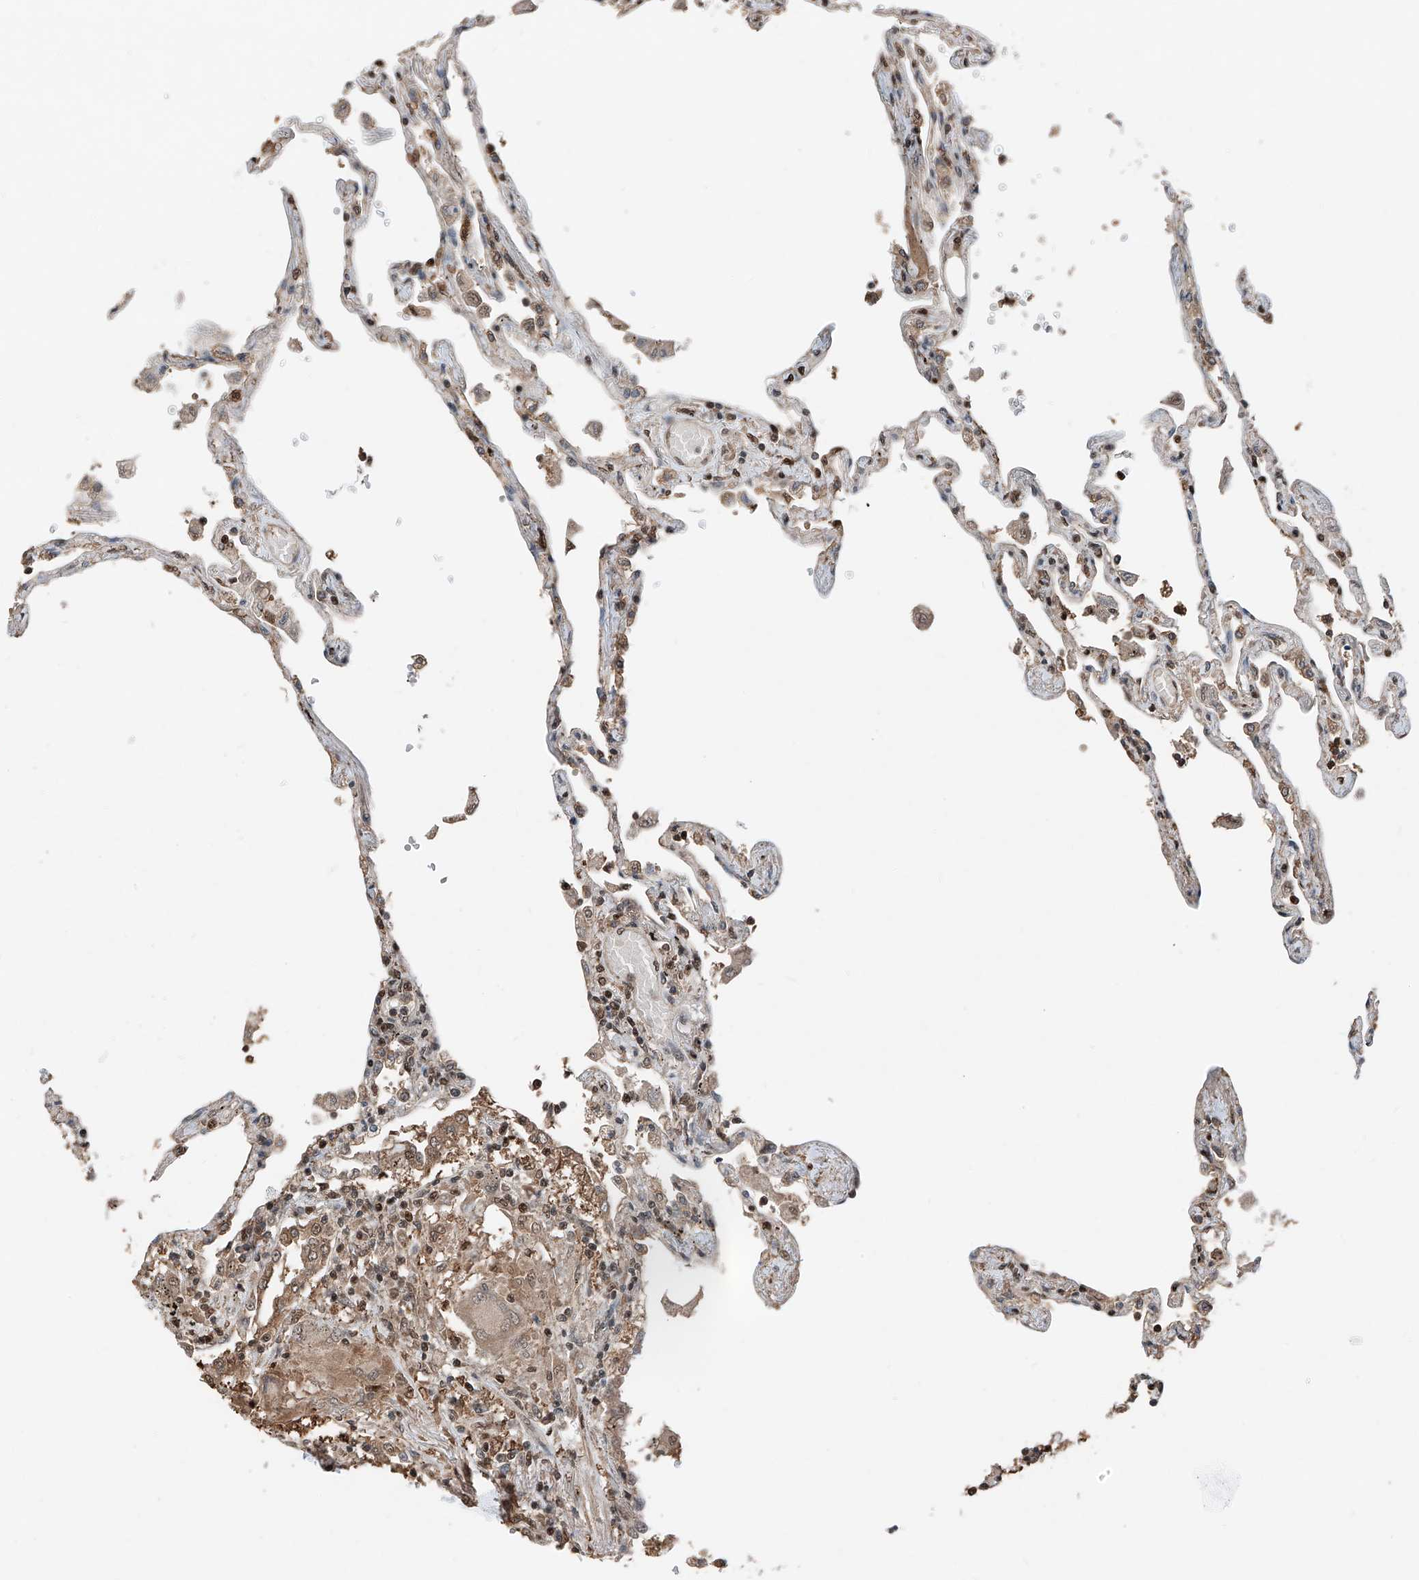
{"staining": {"intensity": "moderate", "quantity": "25%-75%", "location": "cytoplasmic/membranous,nuclear"}, "tissue": "lung", "cell_type": "Alveolar cells", "image_type": "normal", "snomed": [{"axis": "morphology", "description": "Normal tissue, NOS"}, {"axis": "topography", "description": "Lung"}], "caption": "Immunohistochemical staining of benign lung exhibits moderate cytoplasmic/membranous,nuclear protein positivity in about 25%-75% of alveolar cells.", "gene": "RMND1", "patient": {"sex": "female", "age": 67}}